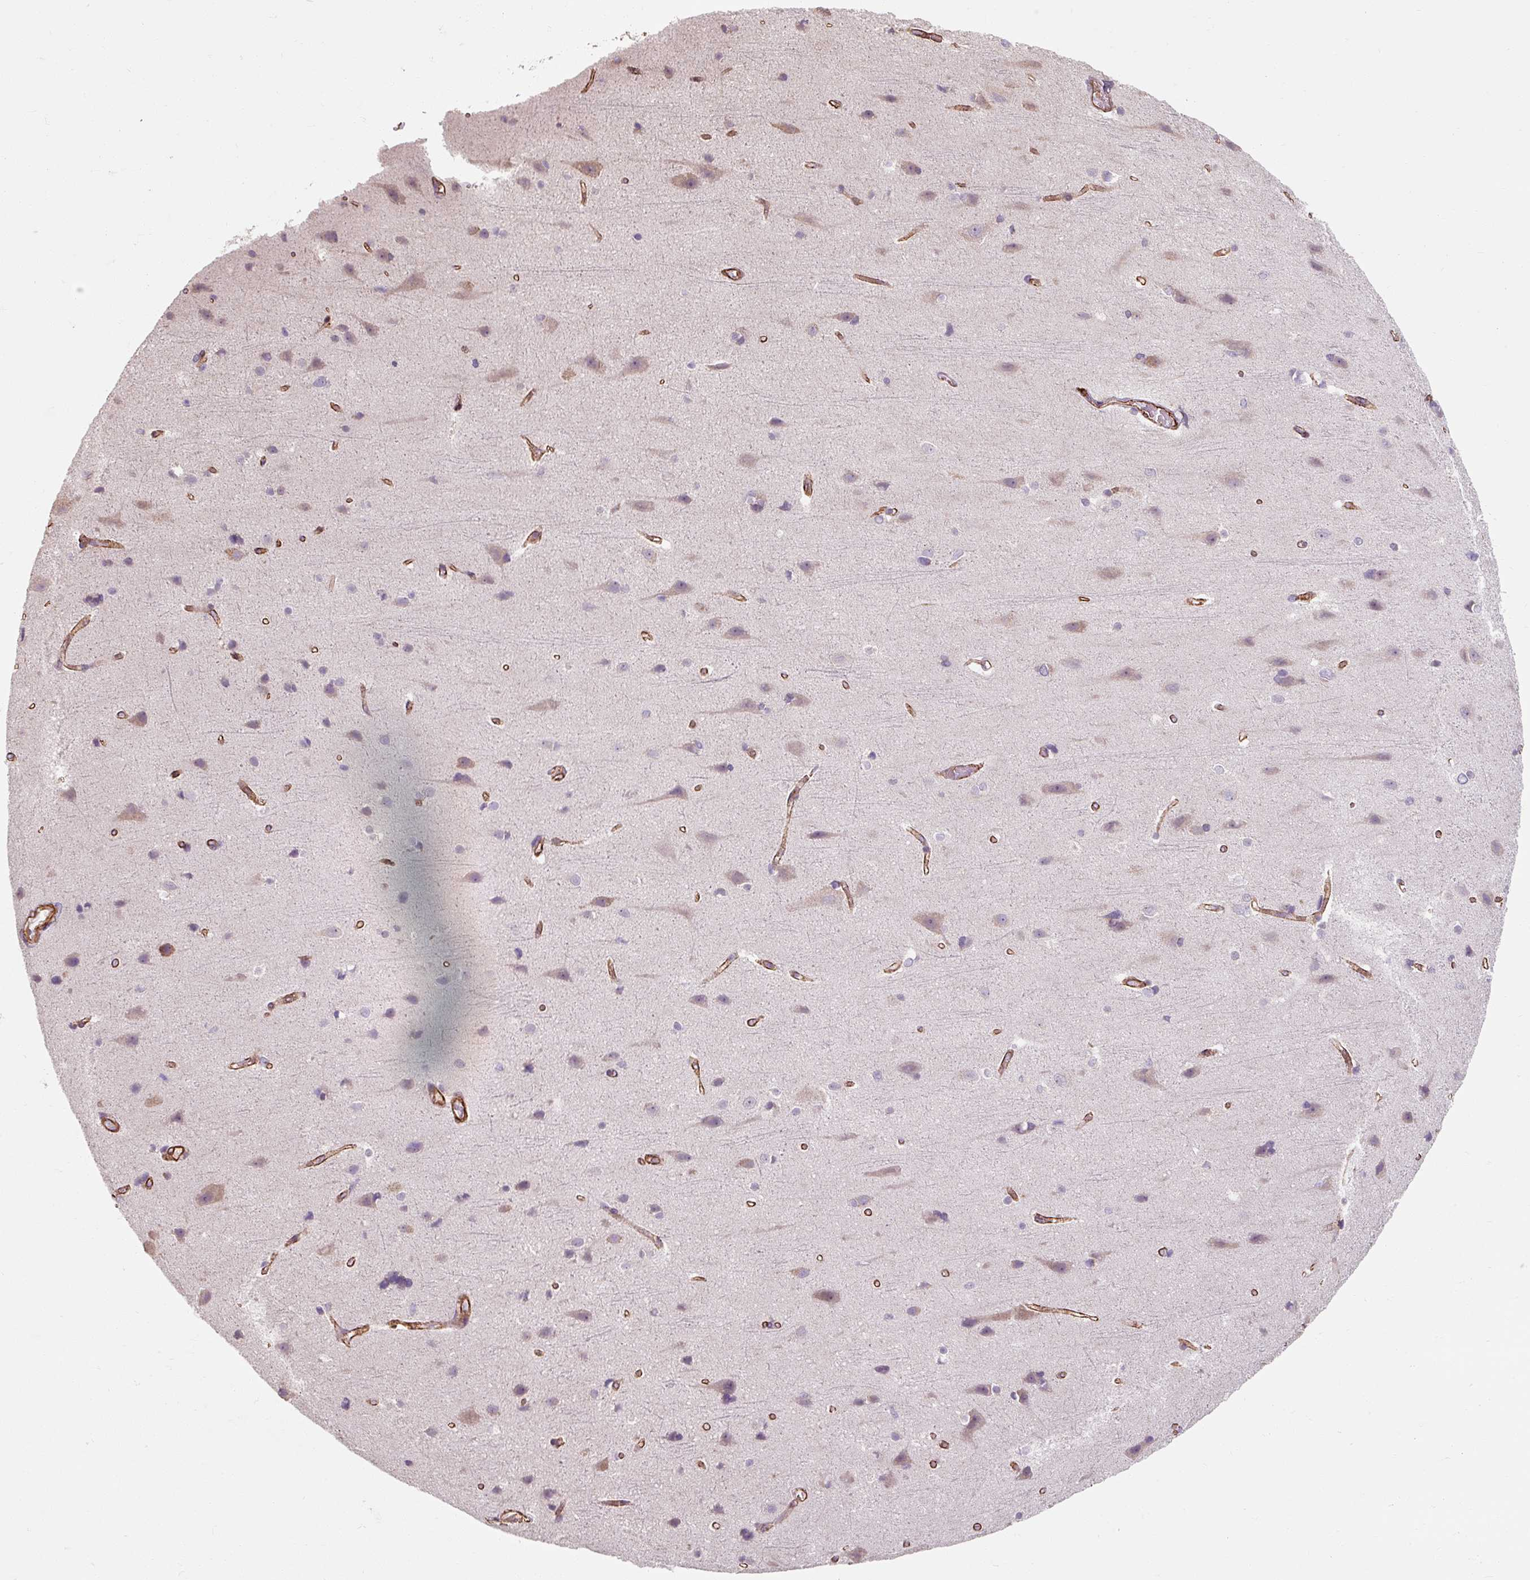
{"staining": {"intensity": "moderate", "quantity": ">75%", "location": "cytoplasmic/membranous"}, "tissue": "cerebral cortex", "cell_type": "Endothelial cells", "image_type": "normal", "snomed": [{"axis": "morphology", "description": "Normal tissue, NOS"}, {"axis": "topography", "description": "Cerebral cortex"}], "caption": "Protein staining of unremarkable cerebral cortex shows moderate cytoplasmic/membranous positivity in approximately >75% of endothelial cells.", "gene": "MRPS5", "patient": {"sex": "male", "age": 37}}